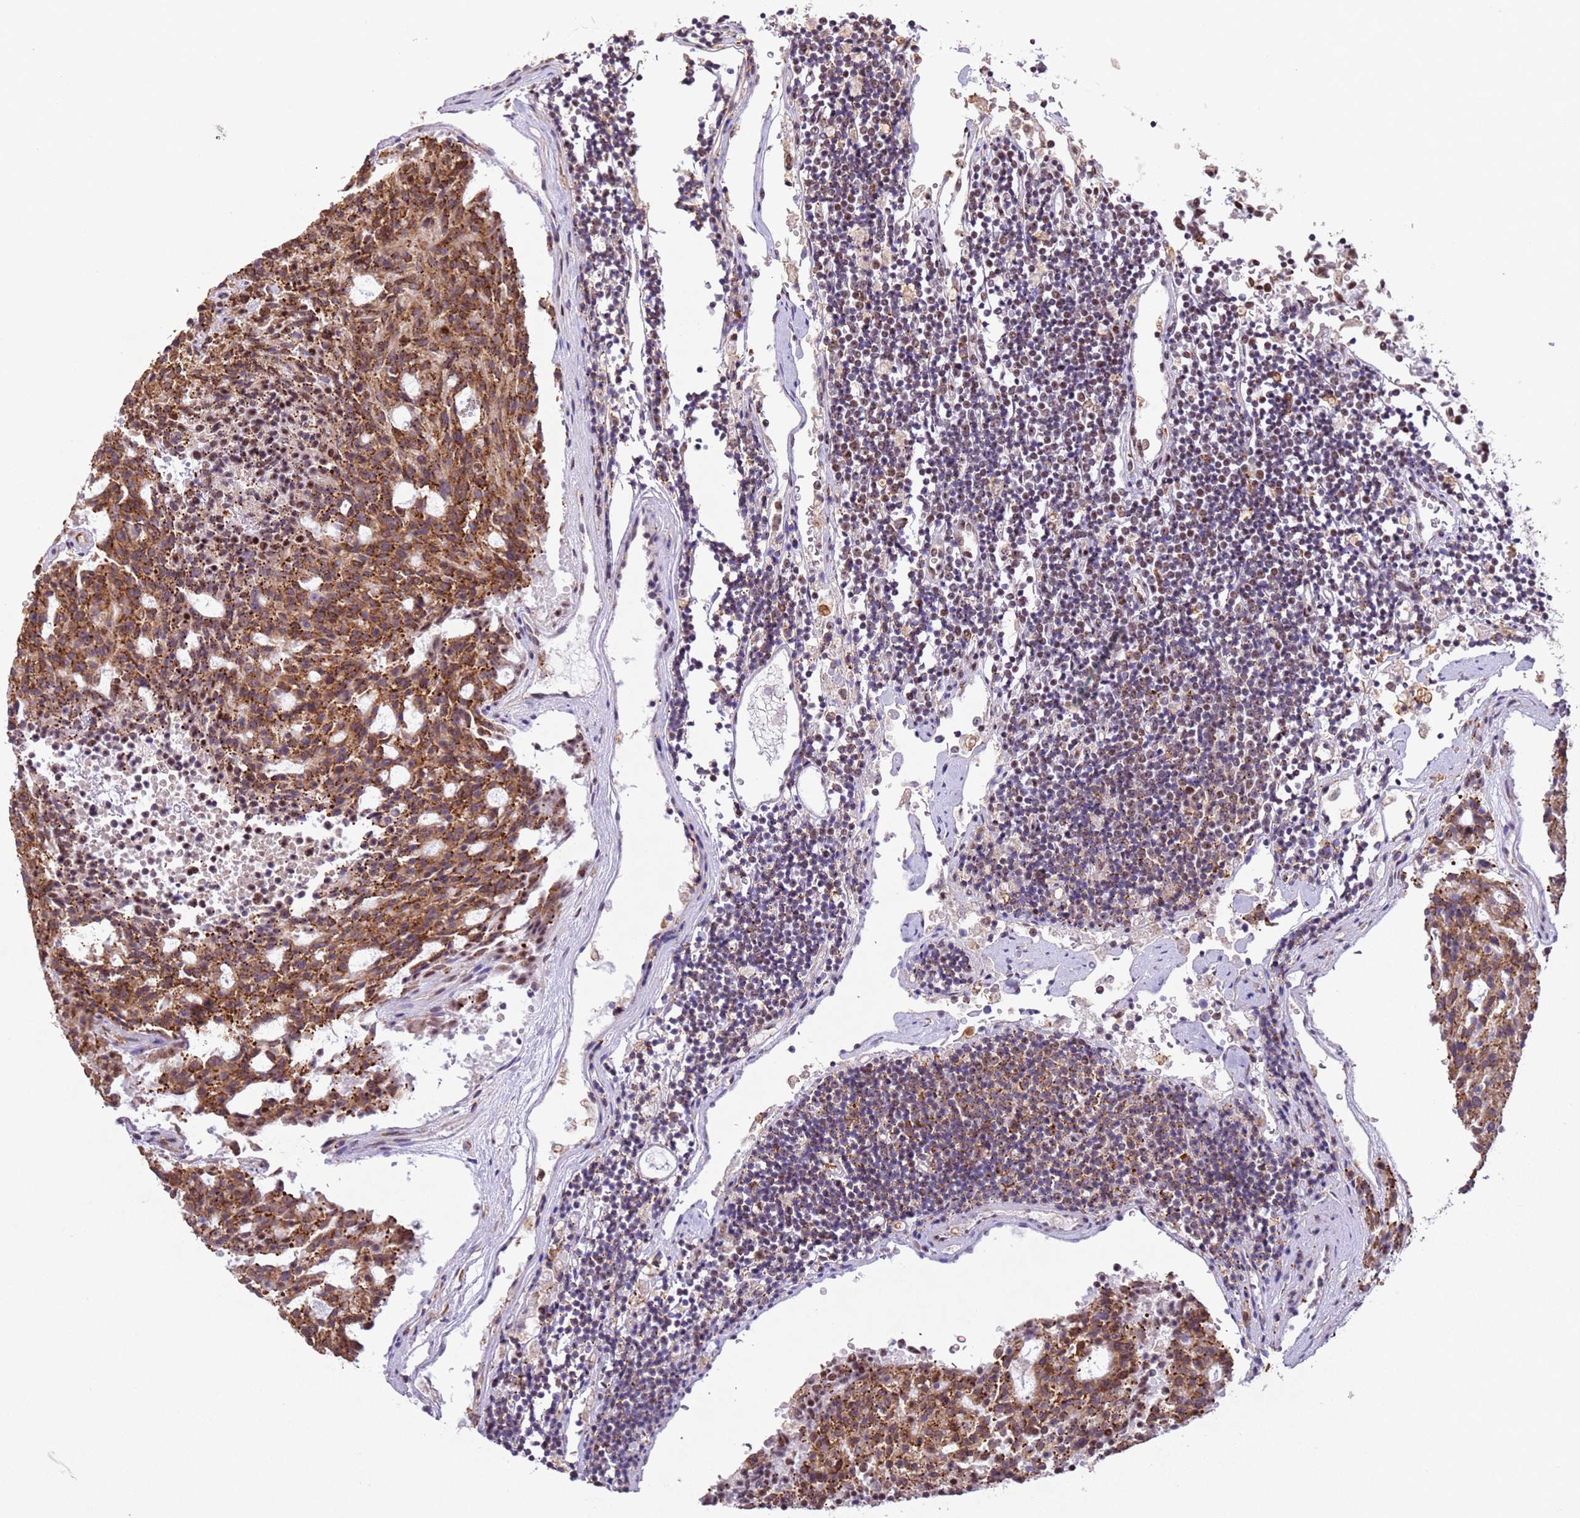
{"staining": {"intensity": "strong", "quantity": ">75%", "location": "cytoplasmic/membranous"}, "tissue": "carcinoid", "cell_type": "Tumor cells", "image_type": "cancer", "snomed": [{"axis": "morphology", "description": "Carcinoid, malignant, NOS"}, {"axis": "topography", "description": "Pancreas"}], "caption": "The histopathology image shows immunohistochemical staining of carcinoid. There is strong cytoplasmic/membranous expression is seen in about >75% of tumor cells. (Stains: DAB (3,3'-diaminobenzidine) in brown, nuclei in blue, Microscopy: brightfield microscopy at high magnification).", "gene": "ESF1", "patient": {"sex": "female", "age": 54}}